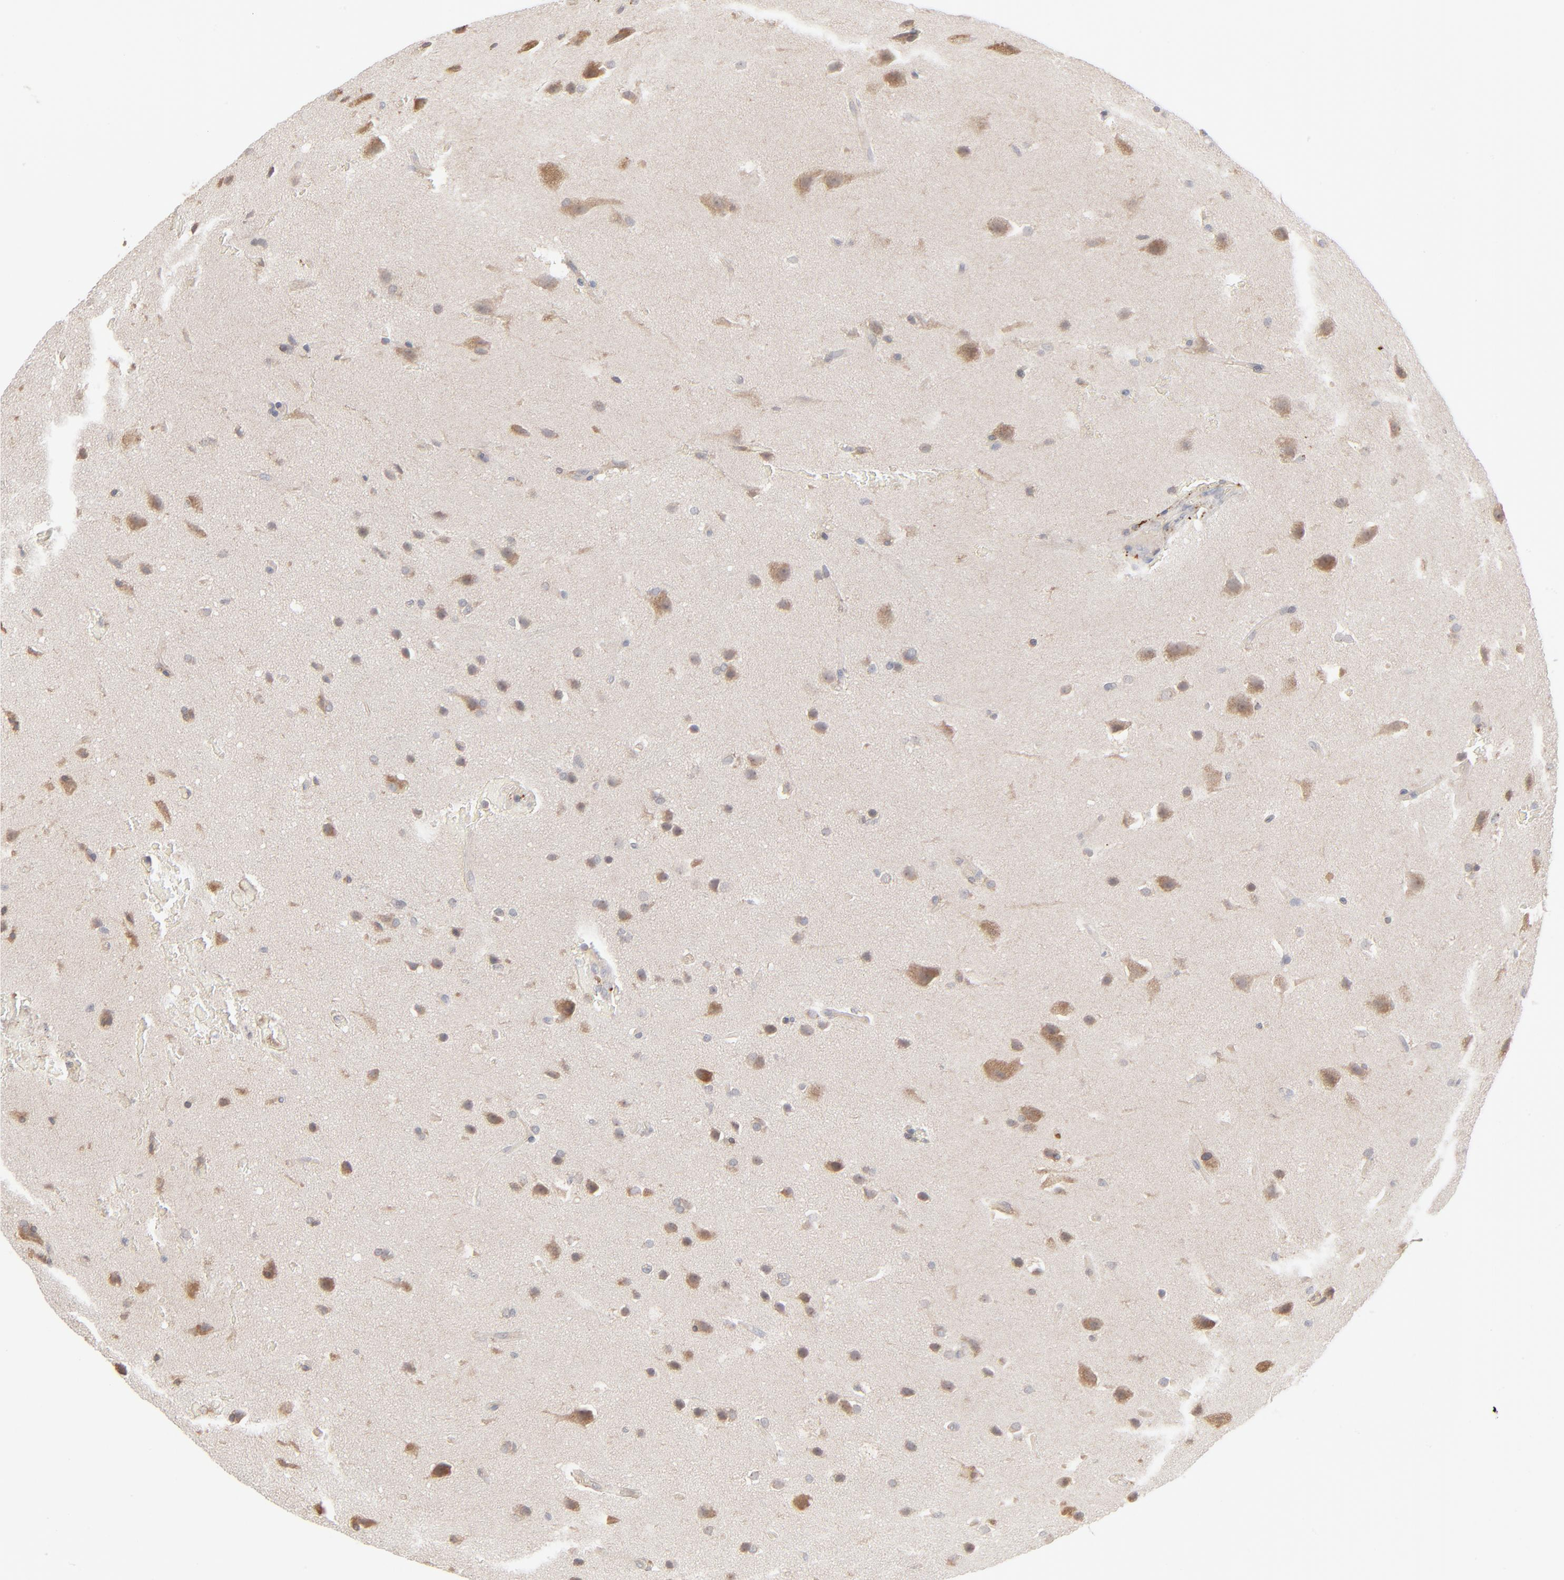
{"staining": {"intensity": "weak", "quantity": "25%-75%", "location": "cytoplasmic/membranous"}, "tissue": "glioma", "cell_type": "Tumor cells", "image_type": "cancer", "snomed": [{"axis": "morphology", "description": "Glioma, malignant, Low grade"}, {"axis": "topography", "description": "Cerebral cortex"}], "caption": "High-power microscopy captured an immunohistochemistry micrograph of malignant glioma (low-grade), revealing weak cytoplasmic/membranous positivity in approximately 25%-75% of tumor cells.", "gene": "POMT2", "patient": {"sex": "female", "age": 47}}